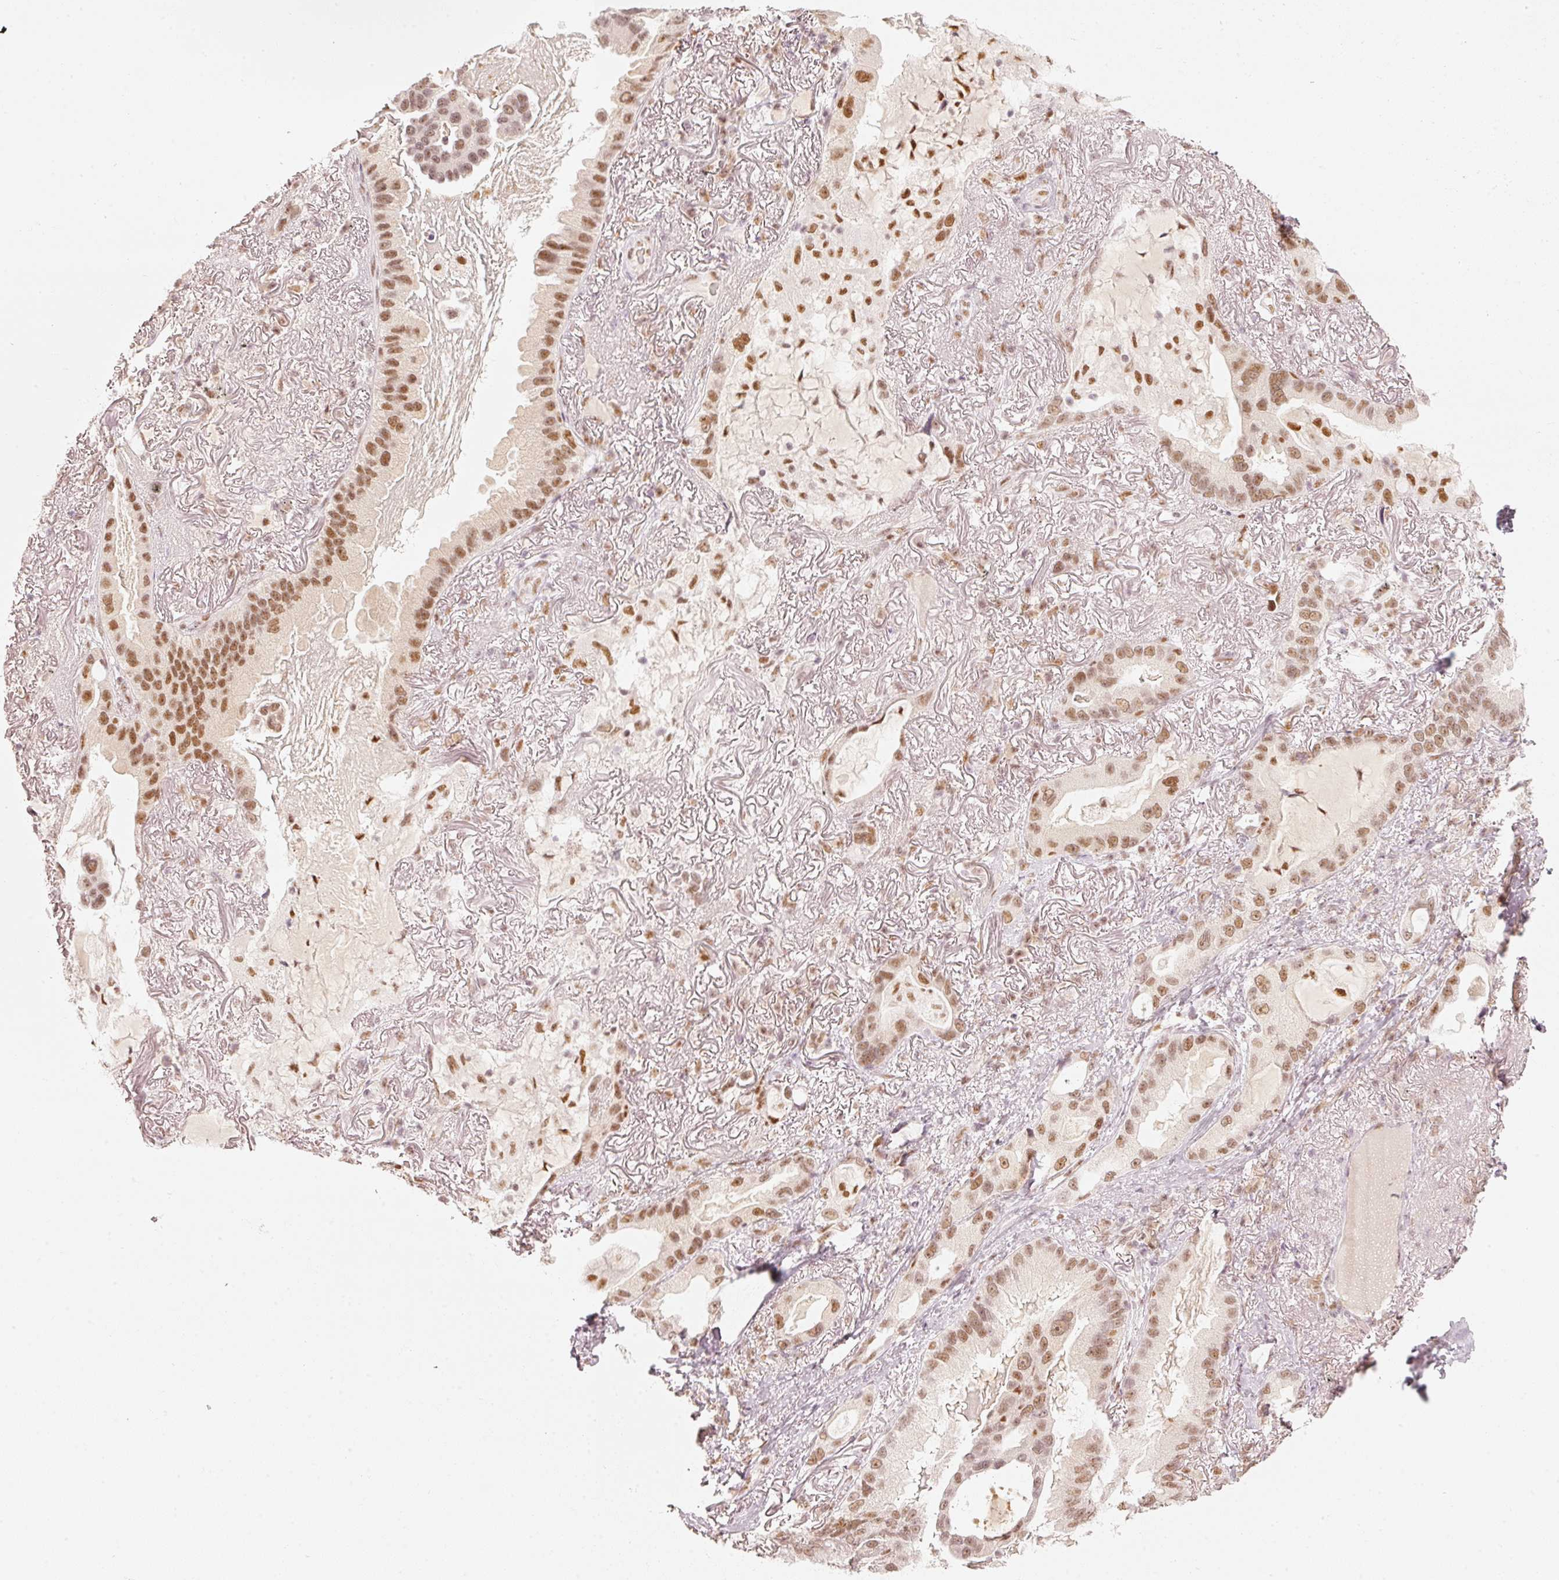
{"staining": {"intensity": "moderate", "quantity": ">75%", "location": "nuclear"}, "tissue": "lung cancer", "cell_type": "Tumor cells", "image_type": "cancer", "snomed": [{"axis": "morphology", "description": "Adenocarcinoma, NOS"}, {"axis": "topography", "description": "Lung"}], "caption": "High-power microscopy captured an immunohistochemistry photomicrograph of lung cancer, revealing moderate nuclear positivity in about >75% of tumor cells. (IHC, brightfield microscopy, high magnification).", "gene": "PPP1R10", "patient": {"sex": "female", "age": 69}}